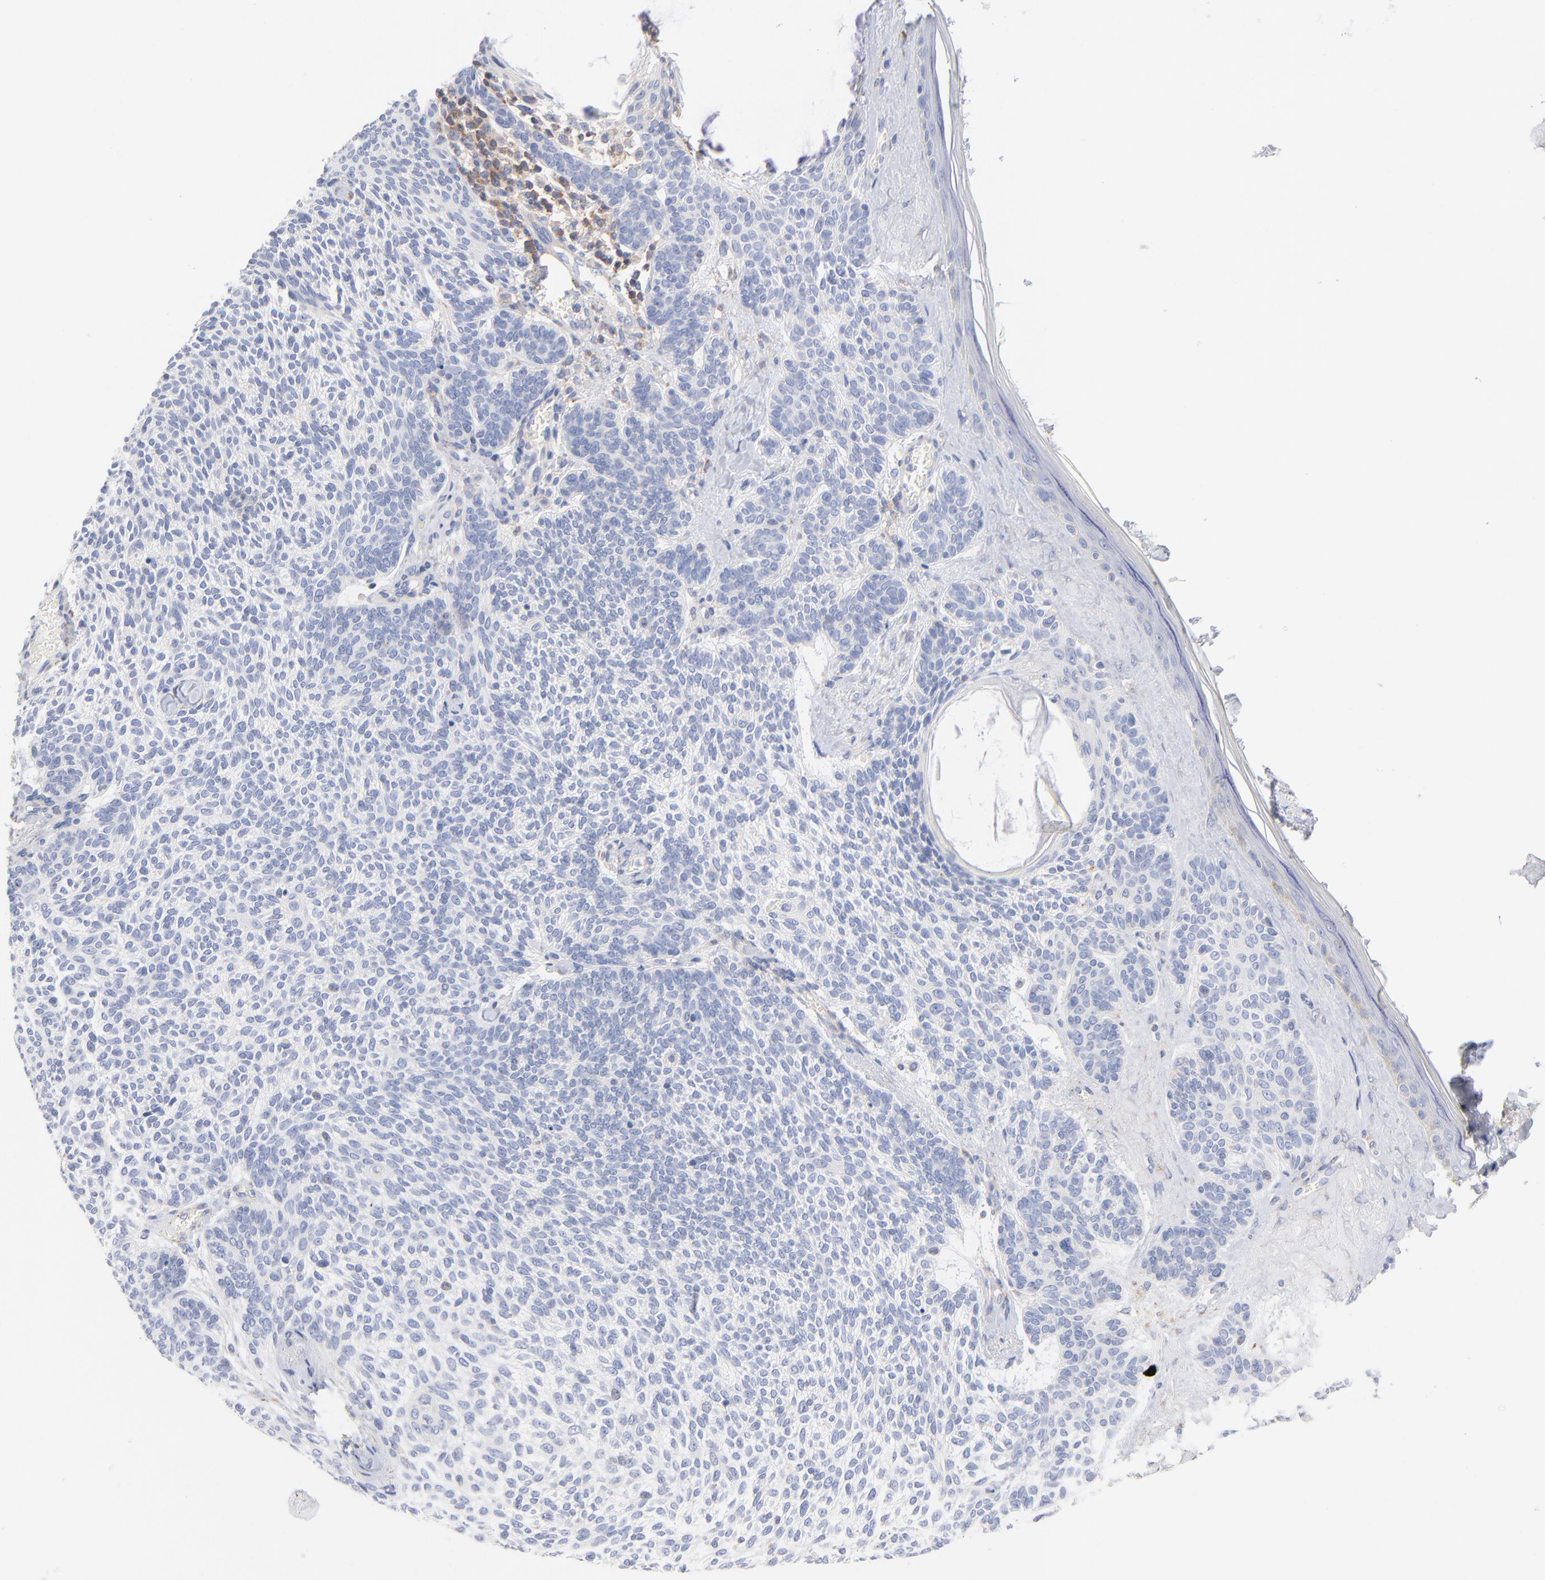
{"staining": {"intensity": "negative", "quantity": "none", "location": "none"}, "tissue": "skin cancer", "cell_type": "Tumor cells", "image_type": "cancer", "snomed": [{"axis": "morphology", "description": "Normal tissue, NOS"}, {"axis": "morphology", "description": "Basal cell carcinoma"}, {"axis": "topography", "description": "Skin"}], "caption": "Tumor cells are negative for brown protein staining in skin cancer (basal cell carcinoma).", "gene": "SEPTIN6", "patient": {"sex": "female", "age": 70}}